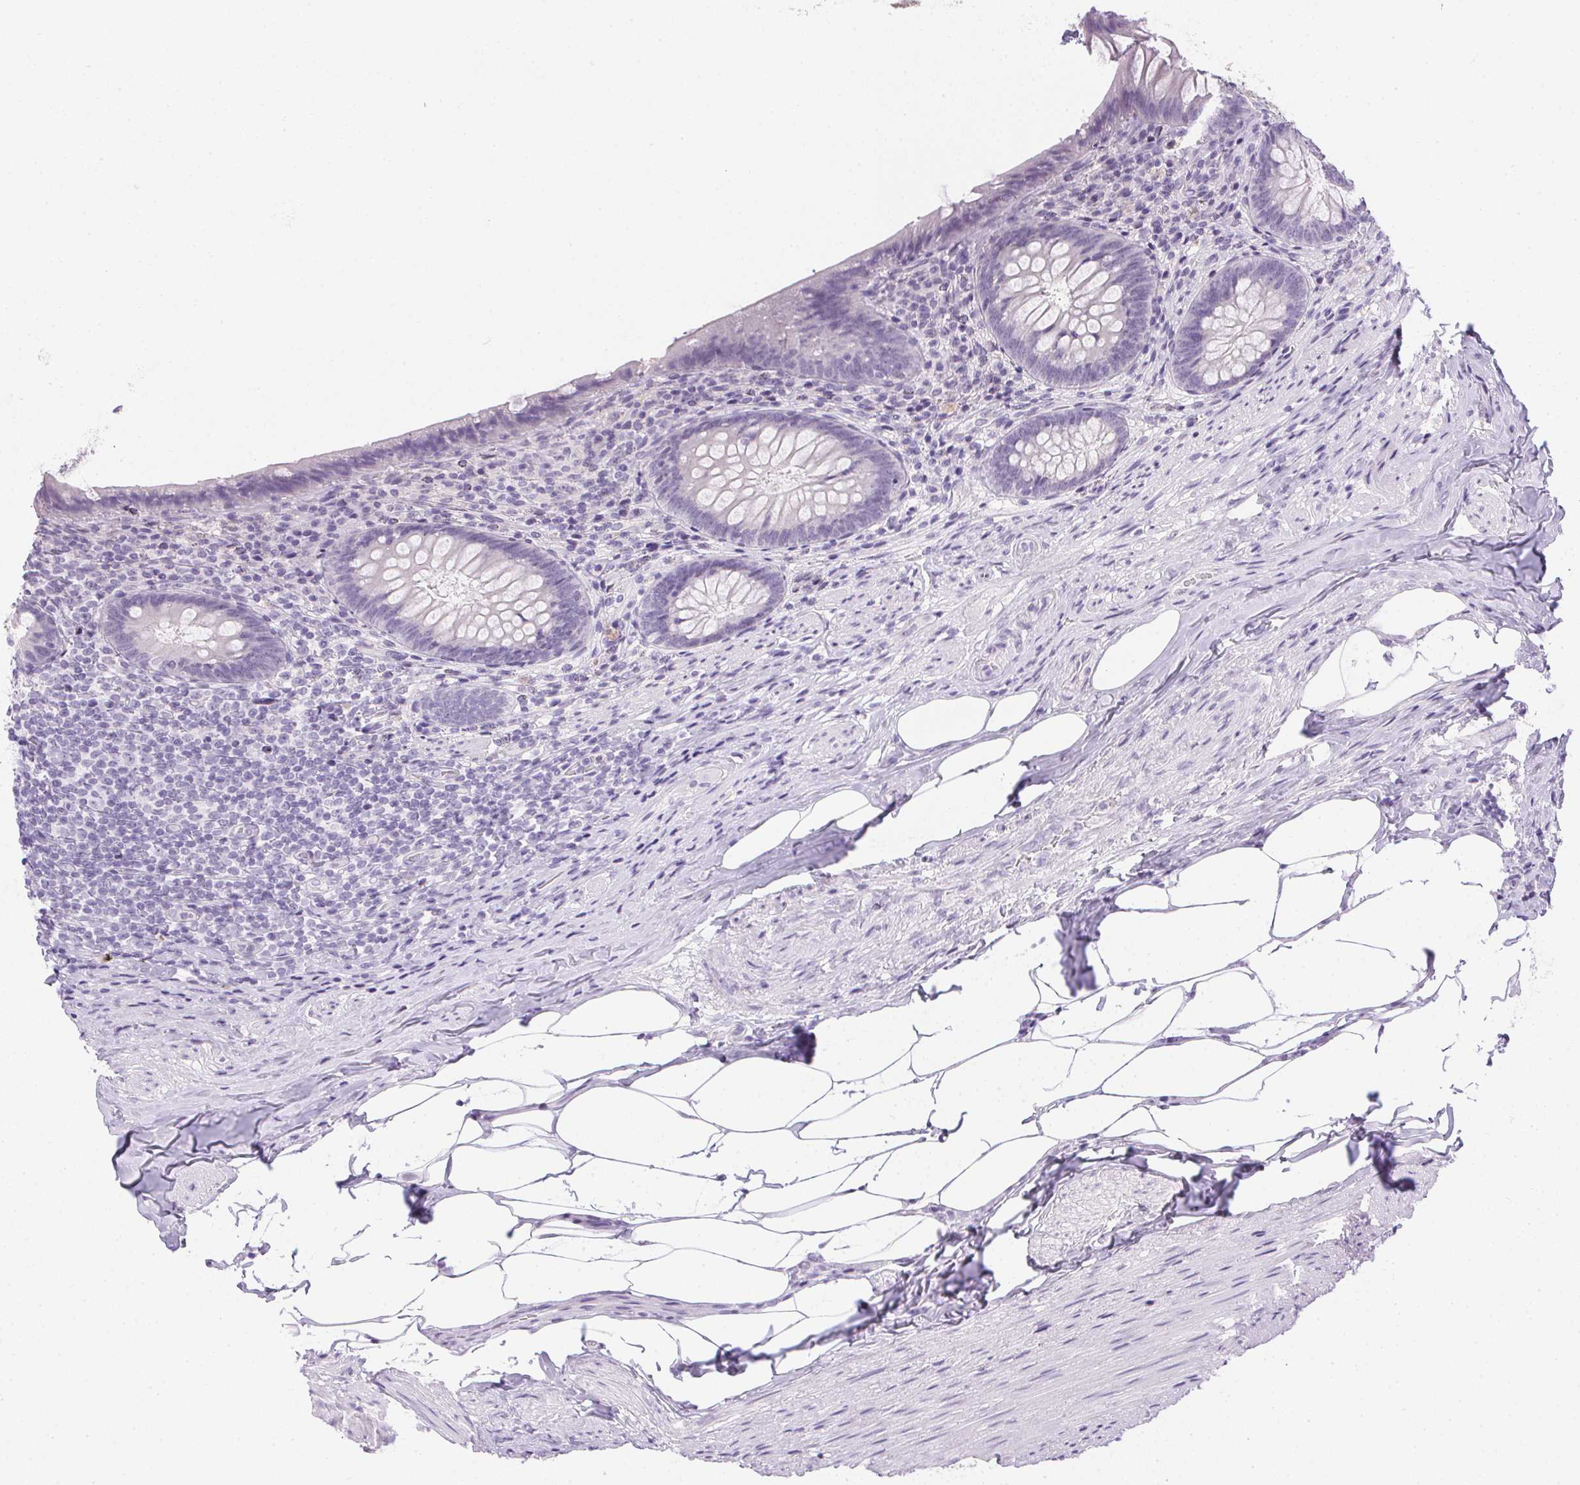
{"staining": {"intensity": "negative", "quantity": "none", "location": "none"}, "tissue": "appendix", "cell_type": "Glandular cells", "image_type": "normal", "snomed": [{"axis": "morphology", "description": "Normal tissue, NOS"}, {"axis": "topography", "description": "Appendix"}], "caption": "DAB immunohistochemical staining of benign human appendix shows no significant positivity in glandular cells.", "gene": "PRL", "patient": {"sex": "male", "age": 47}}